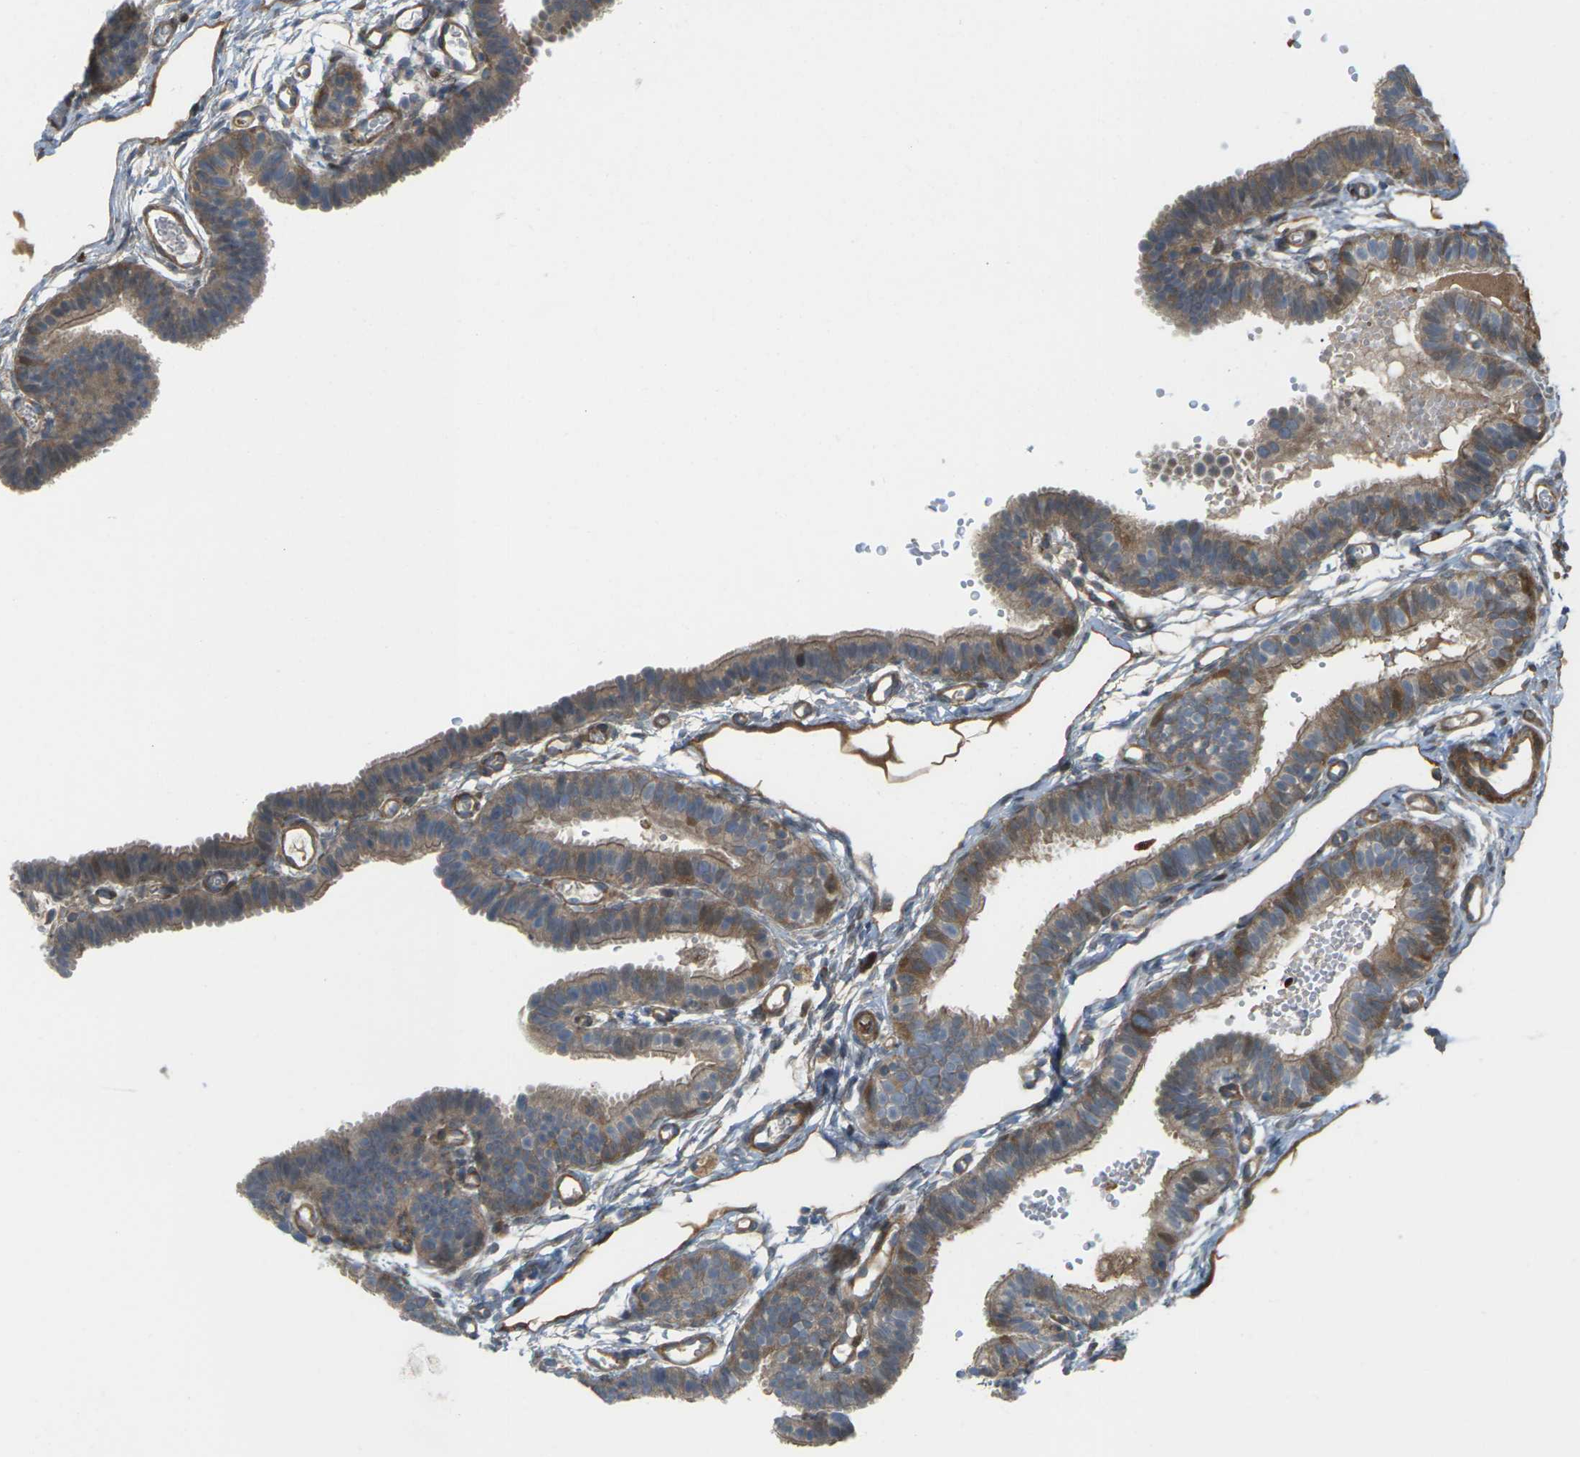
{"staining": {"intensity": "moderate", "quantity": ">75%", "location": "cytoplasmic/membranous"}, "tissue": "fallopian tube", "cell_type": "Glandular cells", "image_type": "normal", "snomed": [{"axis": "morphology", "description": "Normal tissue, NOS"}, {"axis": "topography", "description": "Fallopian tube"}, {"axis": "topography", "description": "Placenta"}], "caption": "Human fallopian tube stained with a protein marker displays moderate staining in glandular cells.", "gene": "ROBO1", "patient": {"sex": "female", "age": 34}}